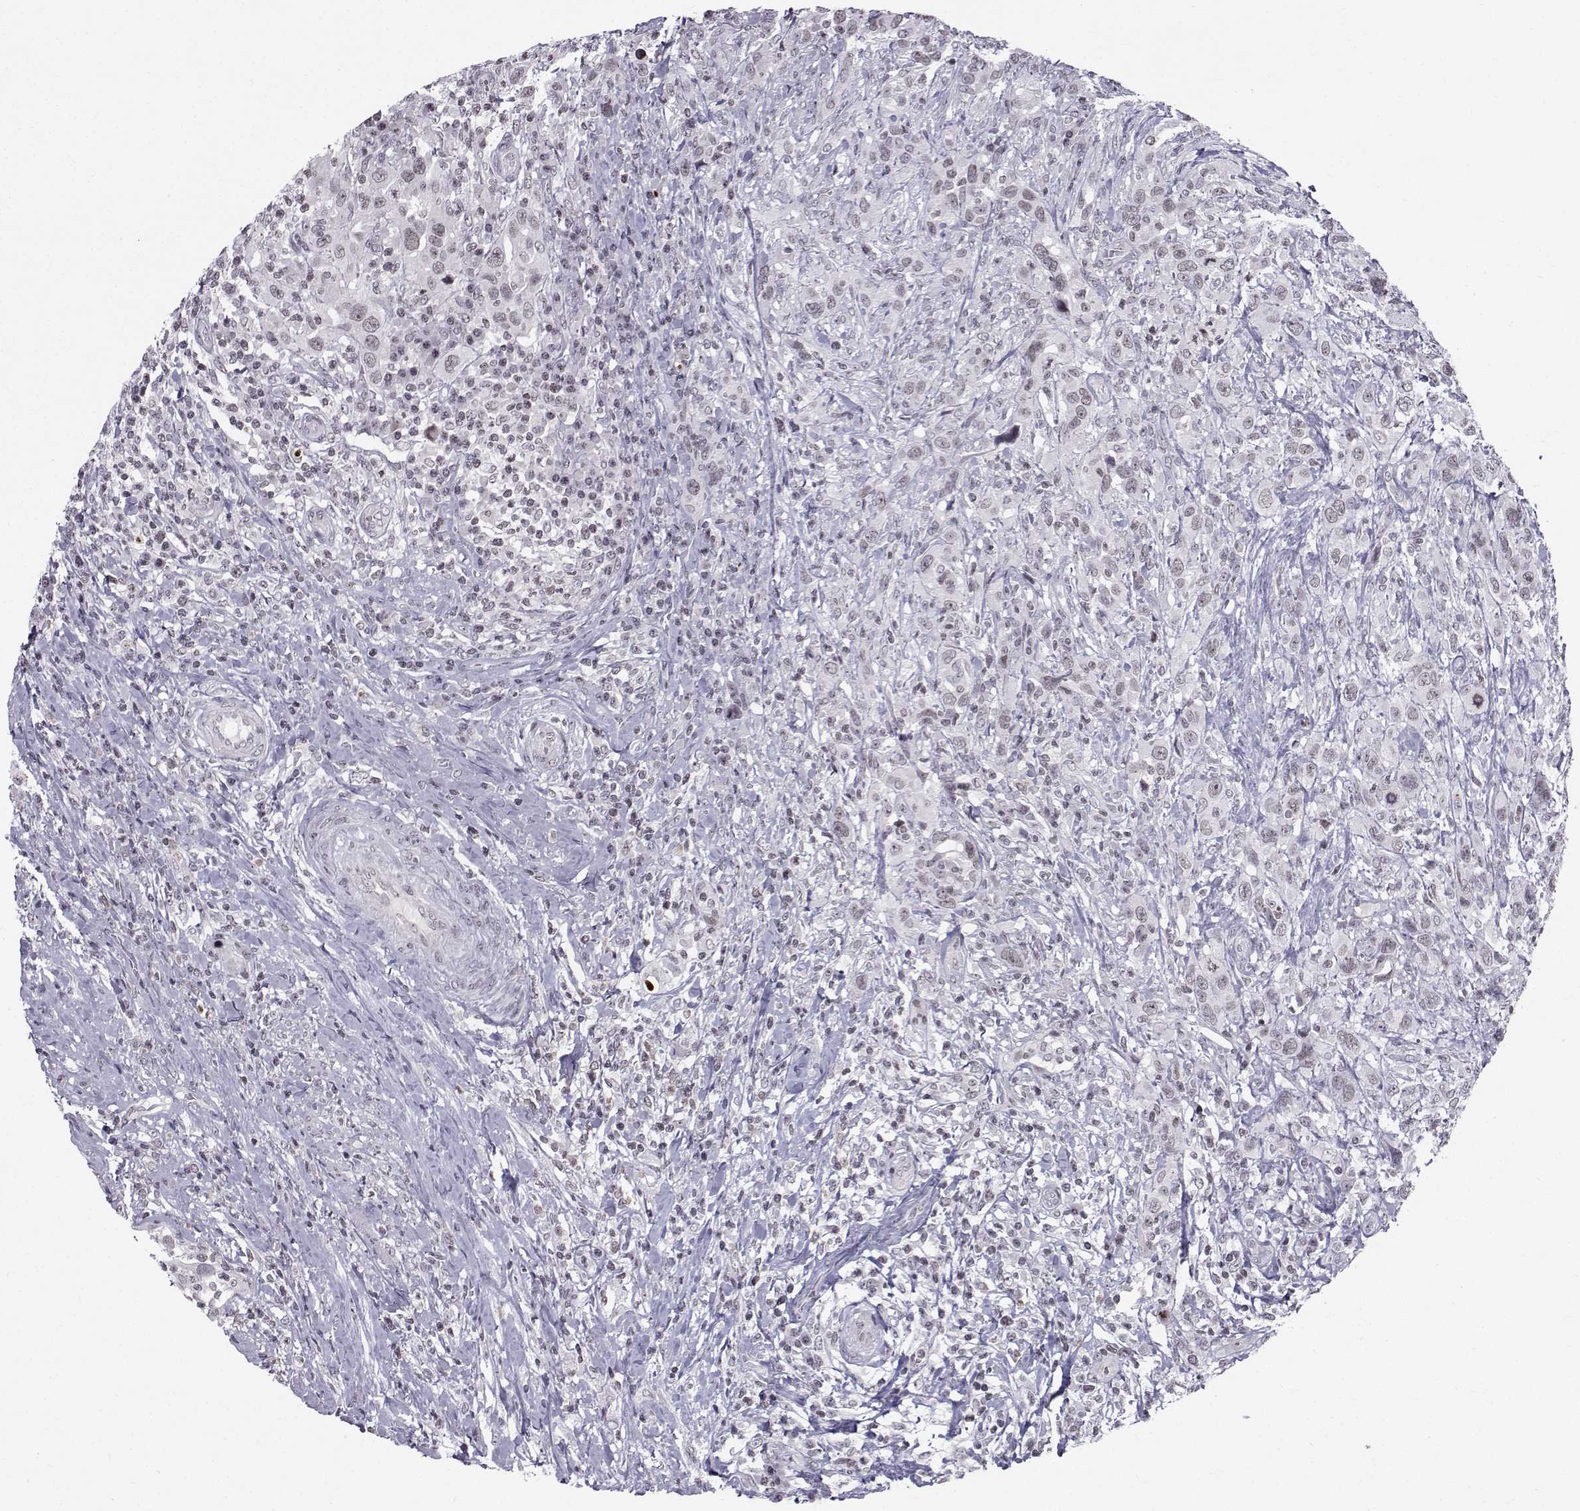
{"staining": {"intensity": "negative", "quantity": "none", "location": "none"}, "tissue": "urothelial cancer", "cell_type": "Tumor cells", "image_type": "cancer", "snomed": [{"axis": "morphology", "description": "Urothelial carcinoma, NOS"}, {"axis": "morphology", "description": "Urothelial carcinoma, High grade"}, {"axis": "topography", "description": "Urinary bladder"}], "caption": "An image of human urothelial cancer is negative for staining in tumor cells.", "gene": "MARCHF4", "patient": {"sex": "female", "age": 64}}